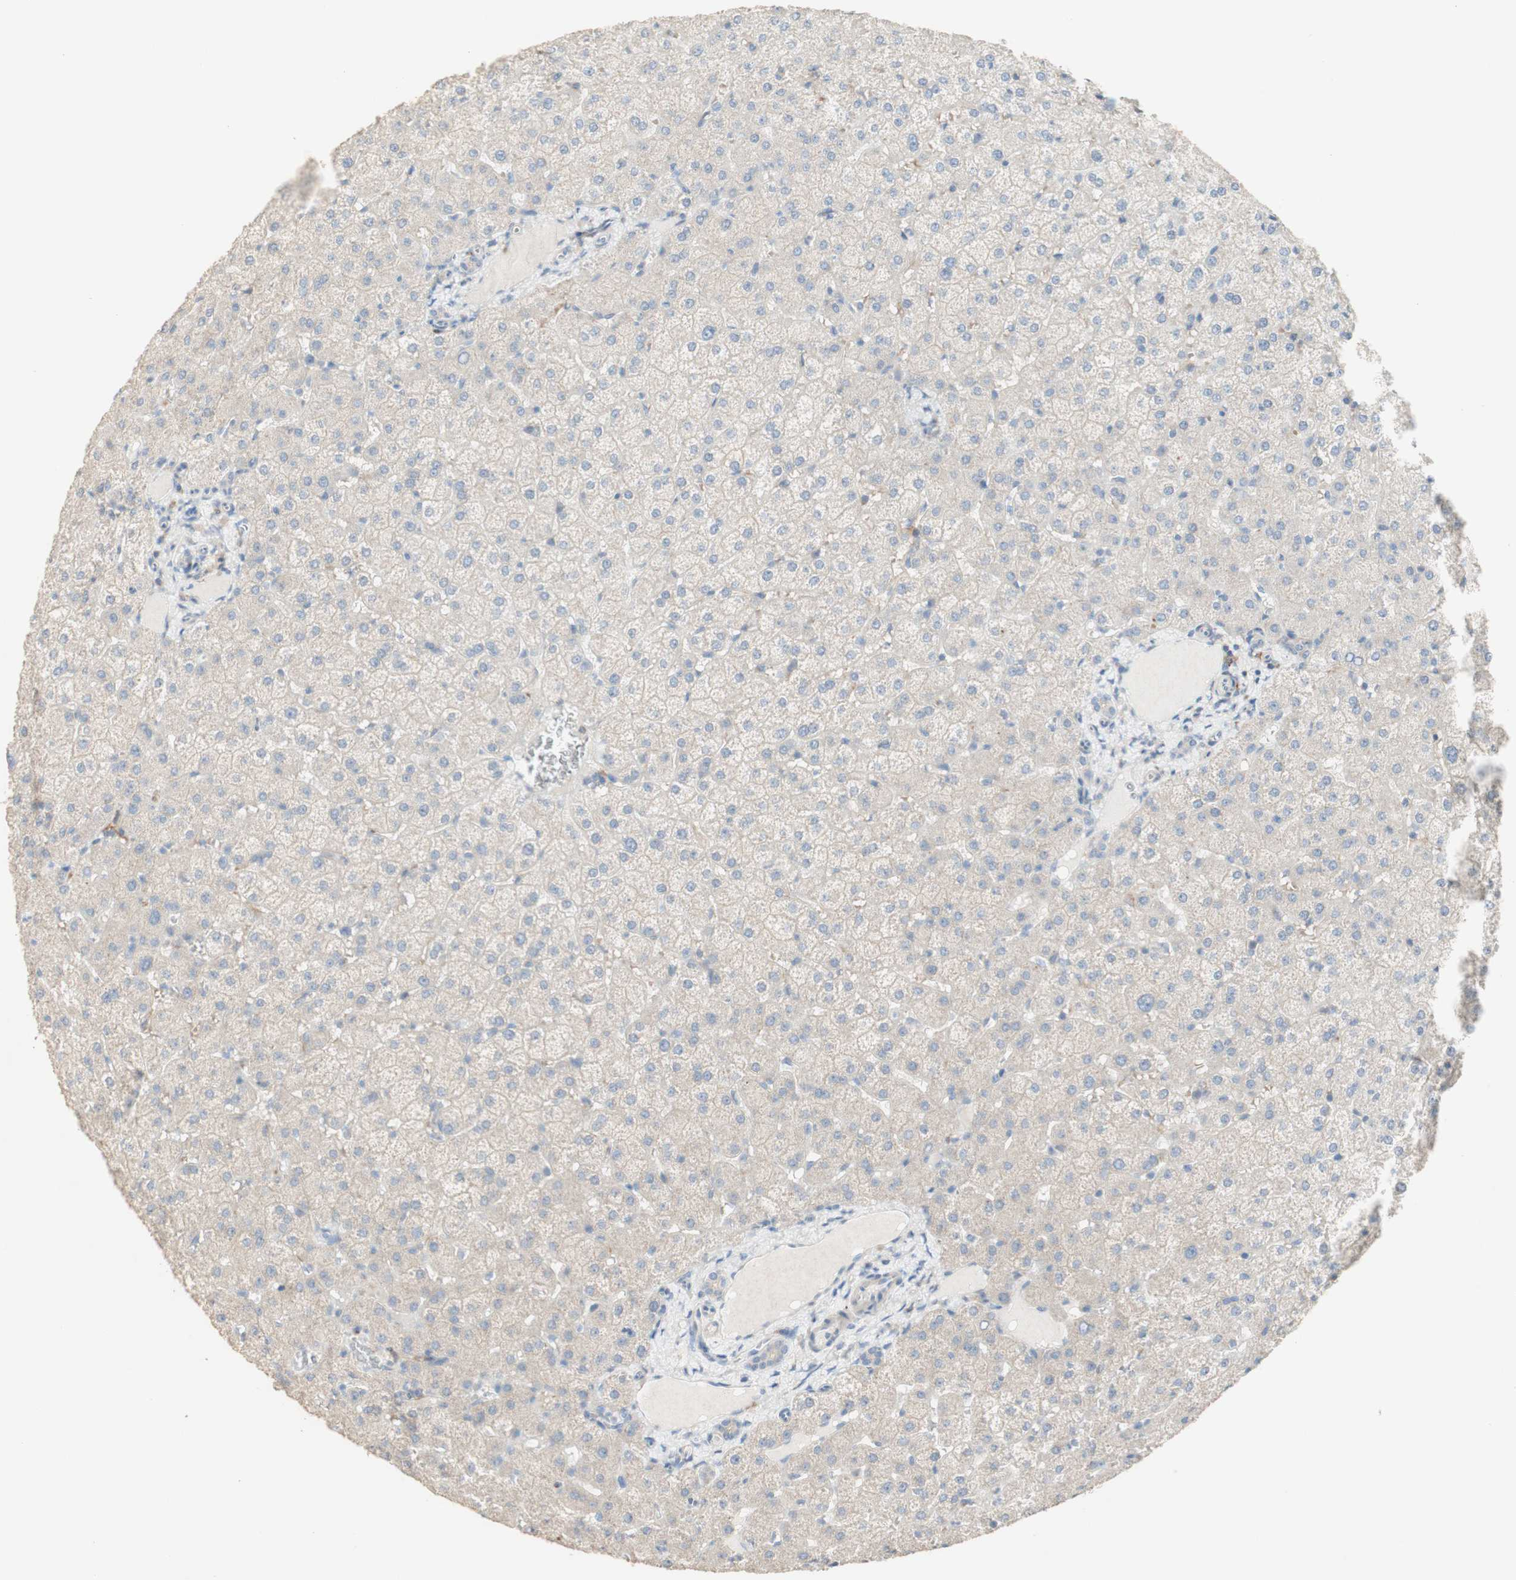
{"staining": {"intensity": "negative", "quantity": "none", "location": "none"}, "tissue": "liver", "cell_type": "Cholangiocytes", "image_type": "normal", "snomed": [{"axis": "morphology", "description": "Normal tissue, NOS"}, {"axis": "topography", "description": "Liver"}], "caption": "Unremarkable liver was stained to show a protein in brown. There is no significant positivity in cholangiocytes.", "gene": "MANEA", "patient": {"sex": "female", "age": 32}}